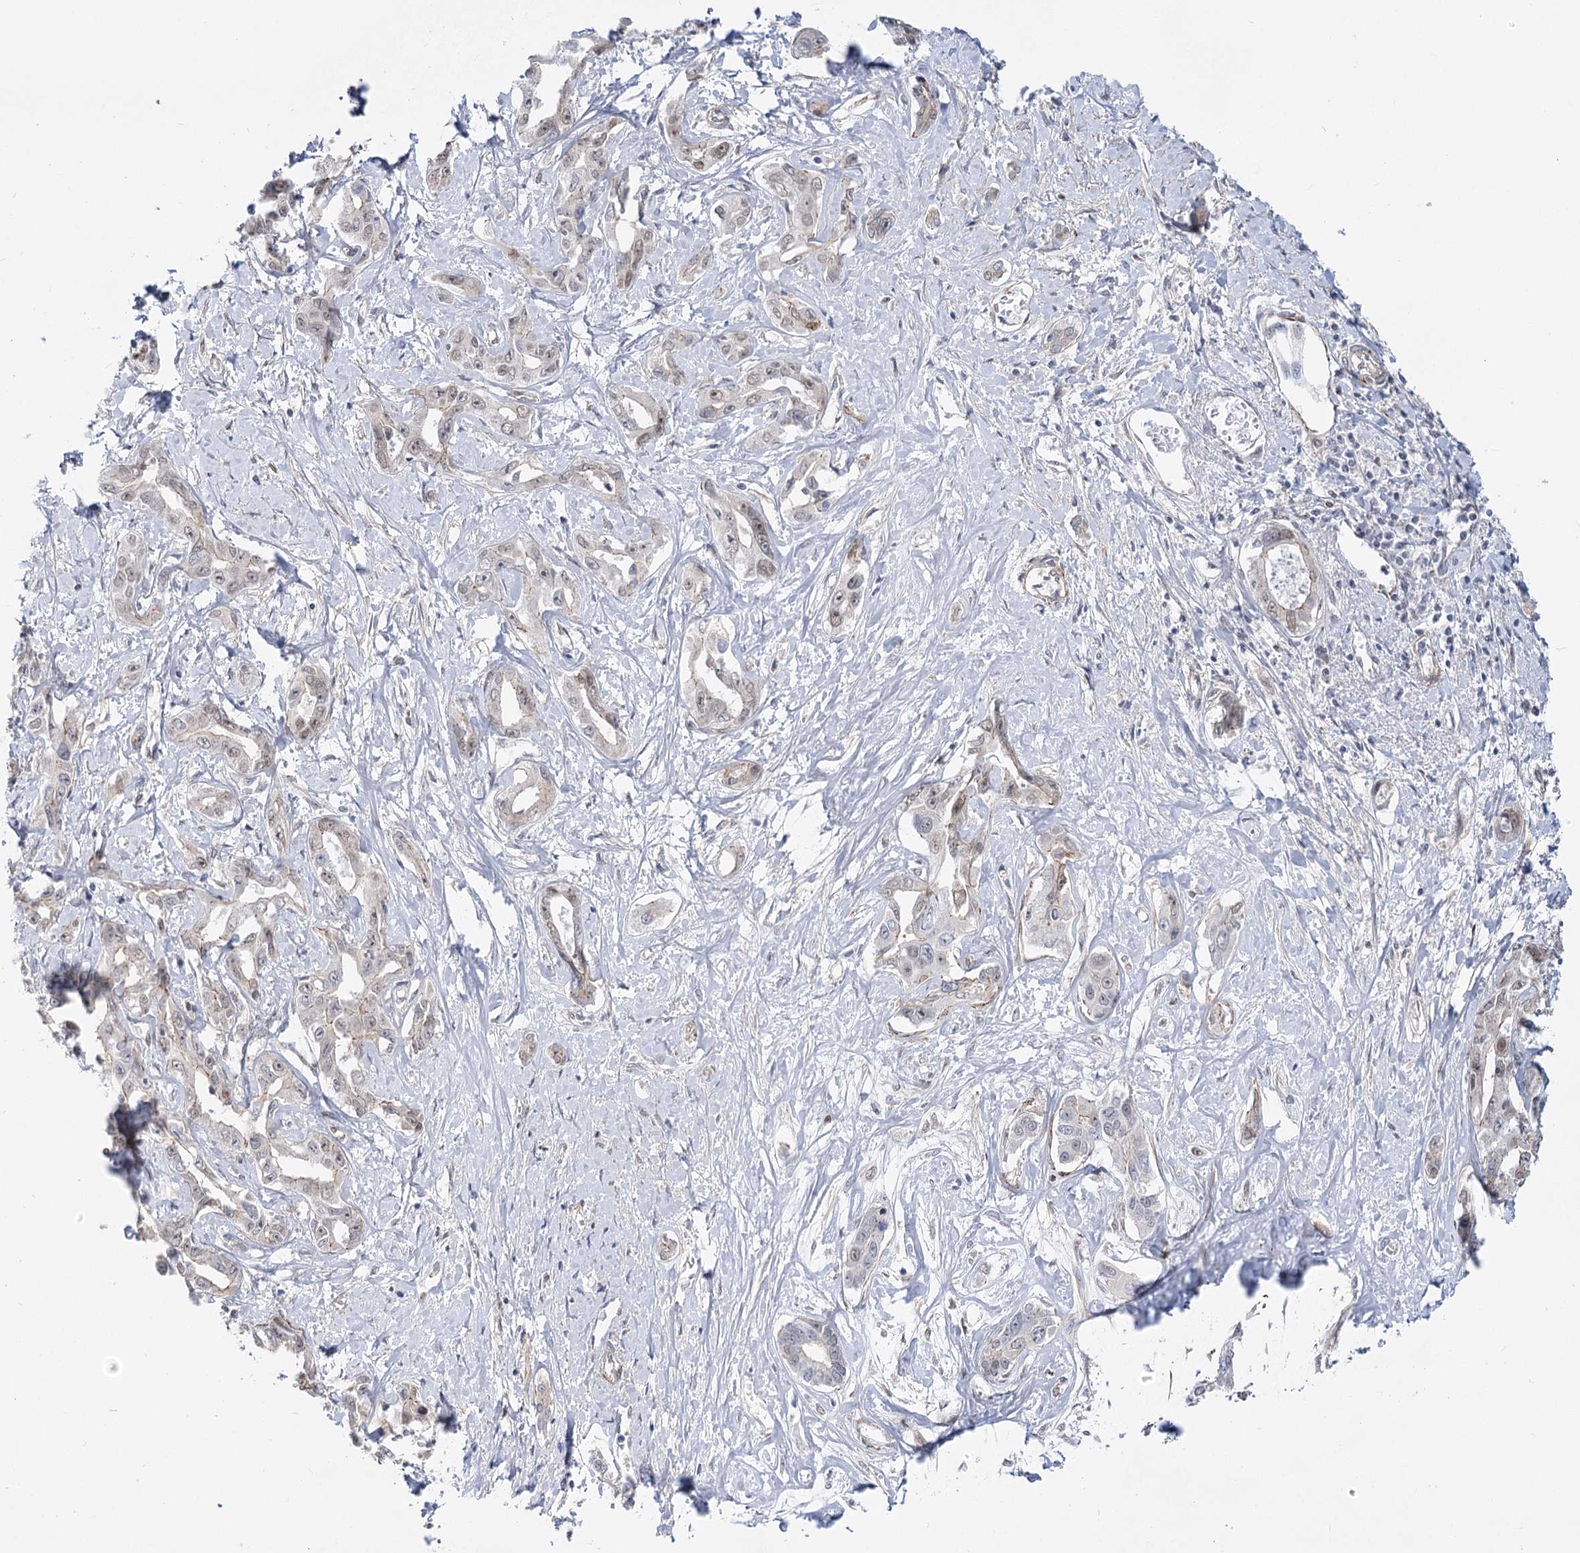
{"staining": {"intensity": "moderate", "quantity": "<25%", "location": "nuclear"}, "tissue": "liver cancer", "cell_type": "Tumor cells", "image_type": "cancer", "snomed": [{"axis": "morphology", "description": "Cholangiocarcinoma"}, {"axis": "topography", "description": "Liver"}], "caption": "About <25% of tumor cells in human liver cancer (cholangiocarcinoma) reveal moderate nuclear protein positivity as visualized by brown immunohistochemical staining.", "gene": "ARSI", "patient": {"sex": "male", "age": 59}}